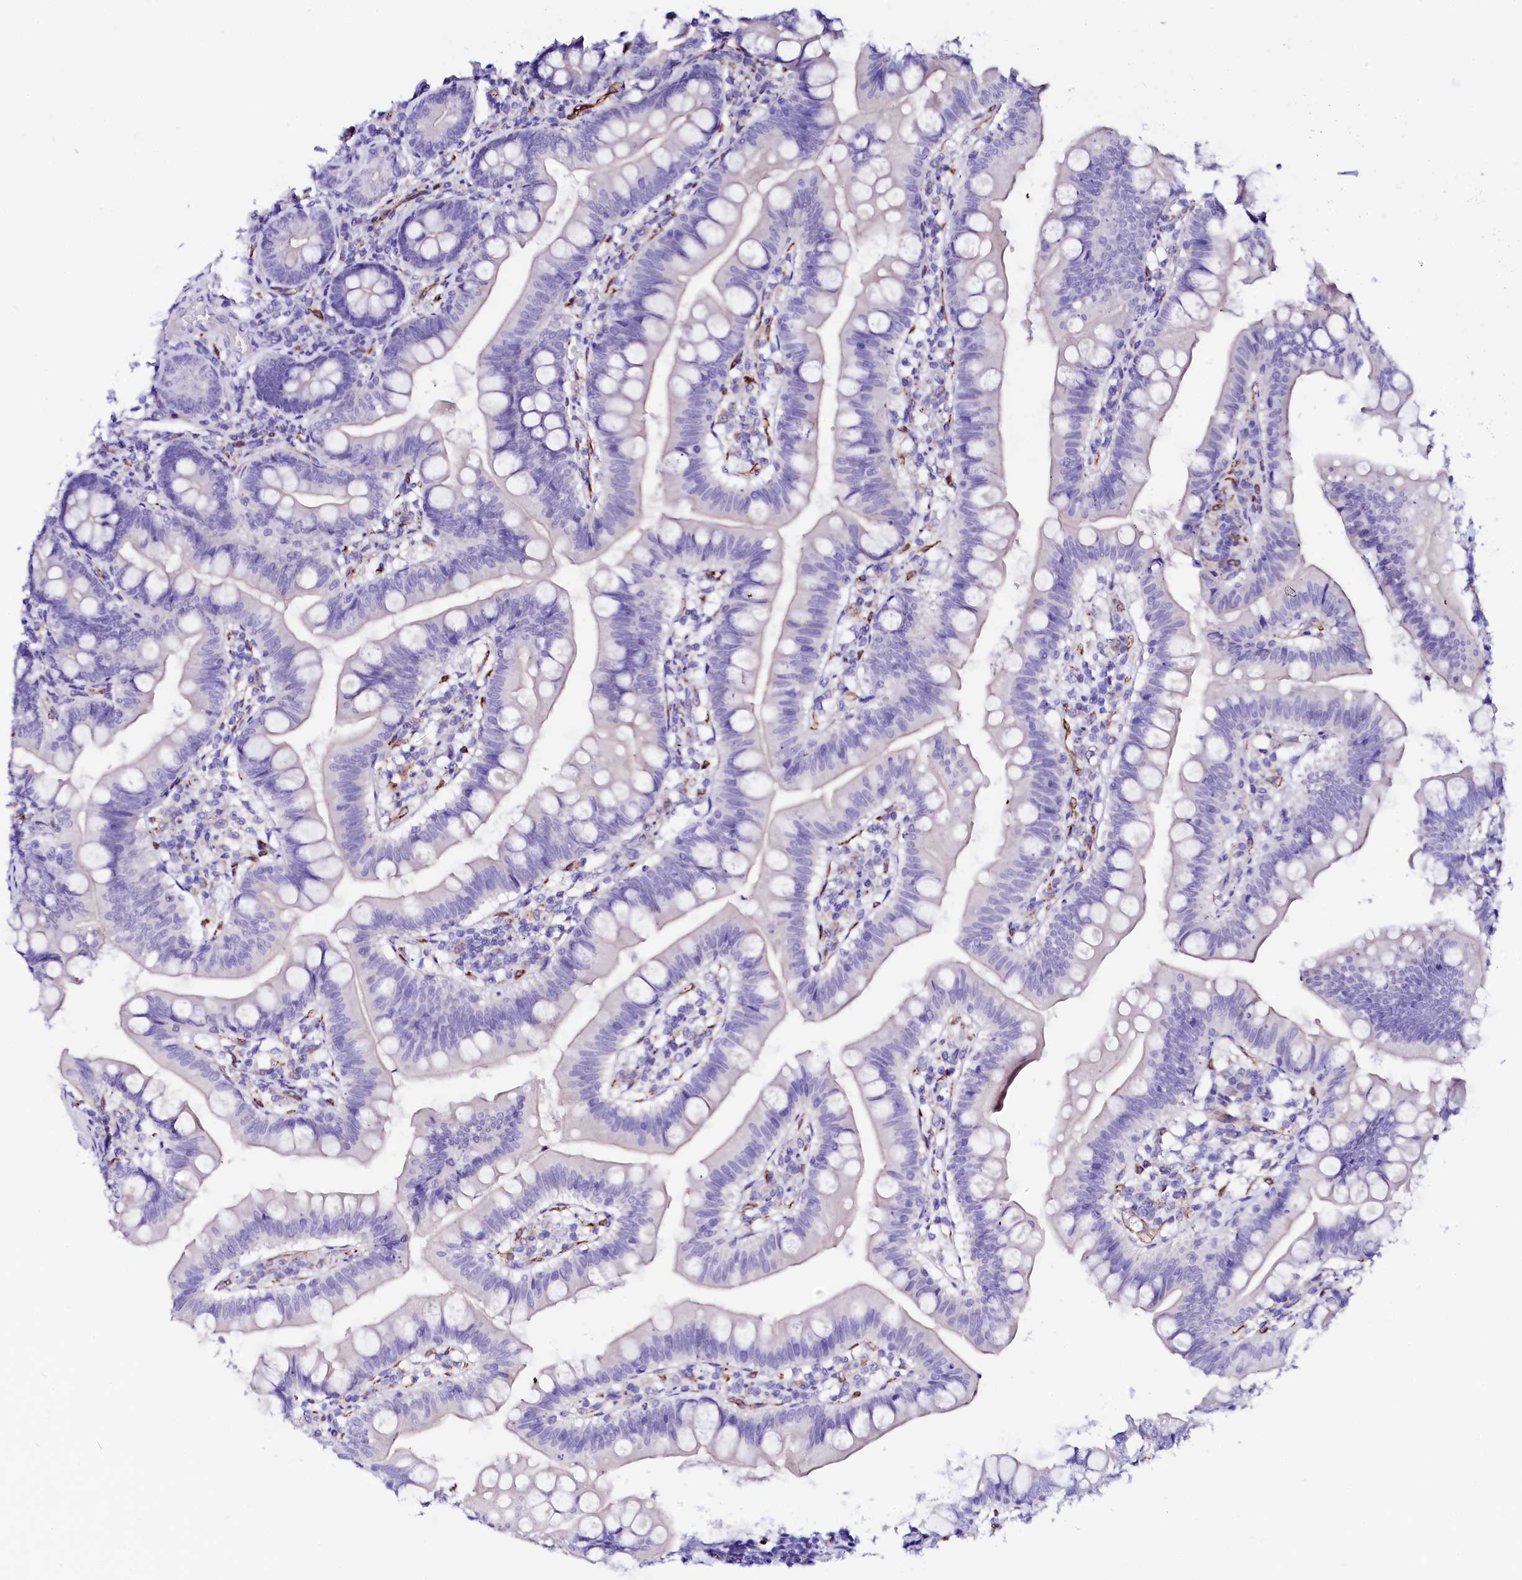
{"staining": {"intensity": "negative", "quantity": "none", "location": "none"}, "tissue": "small intestine", "cell_type": "Glandular cells", "image_type": "normal", "snomed": [{"axis": "morphology", "description": "Normal tissue, NOS"}, {"axis": "topography", "description": "Small intestine"}], "caption": "IHC of benign small intestine demonstrates no expression in glandular cells.", "gene": "SFR1", "patient": {"sex": "male", "age": 7}}